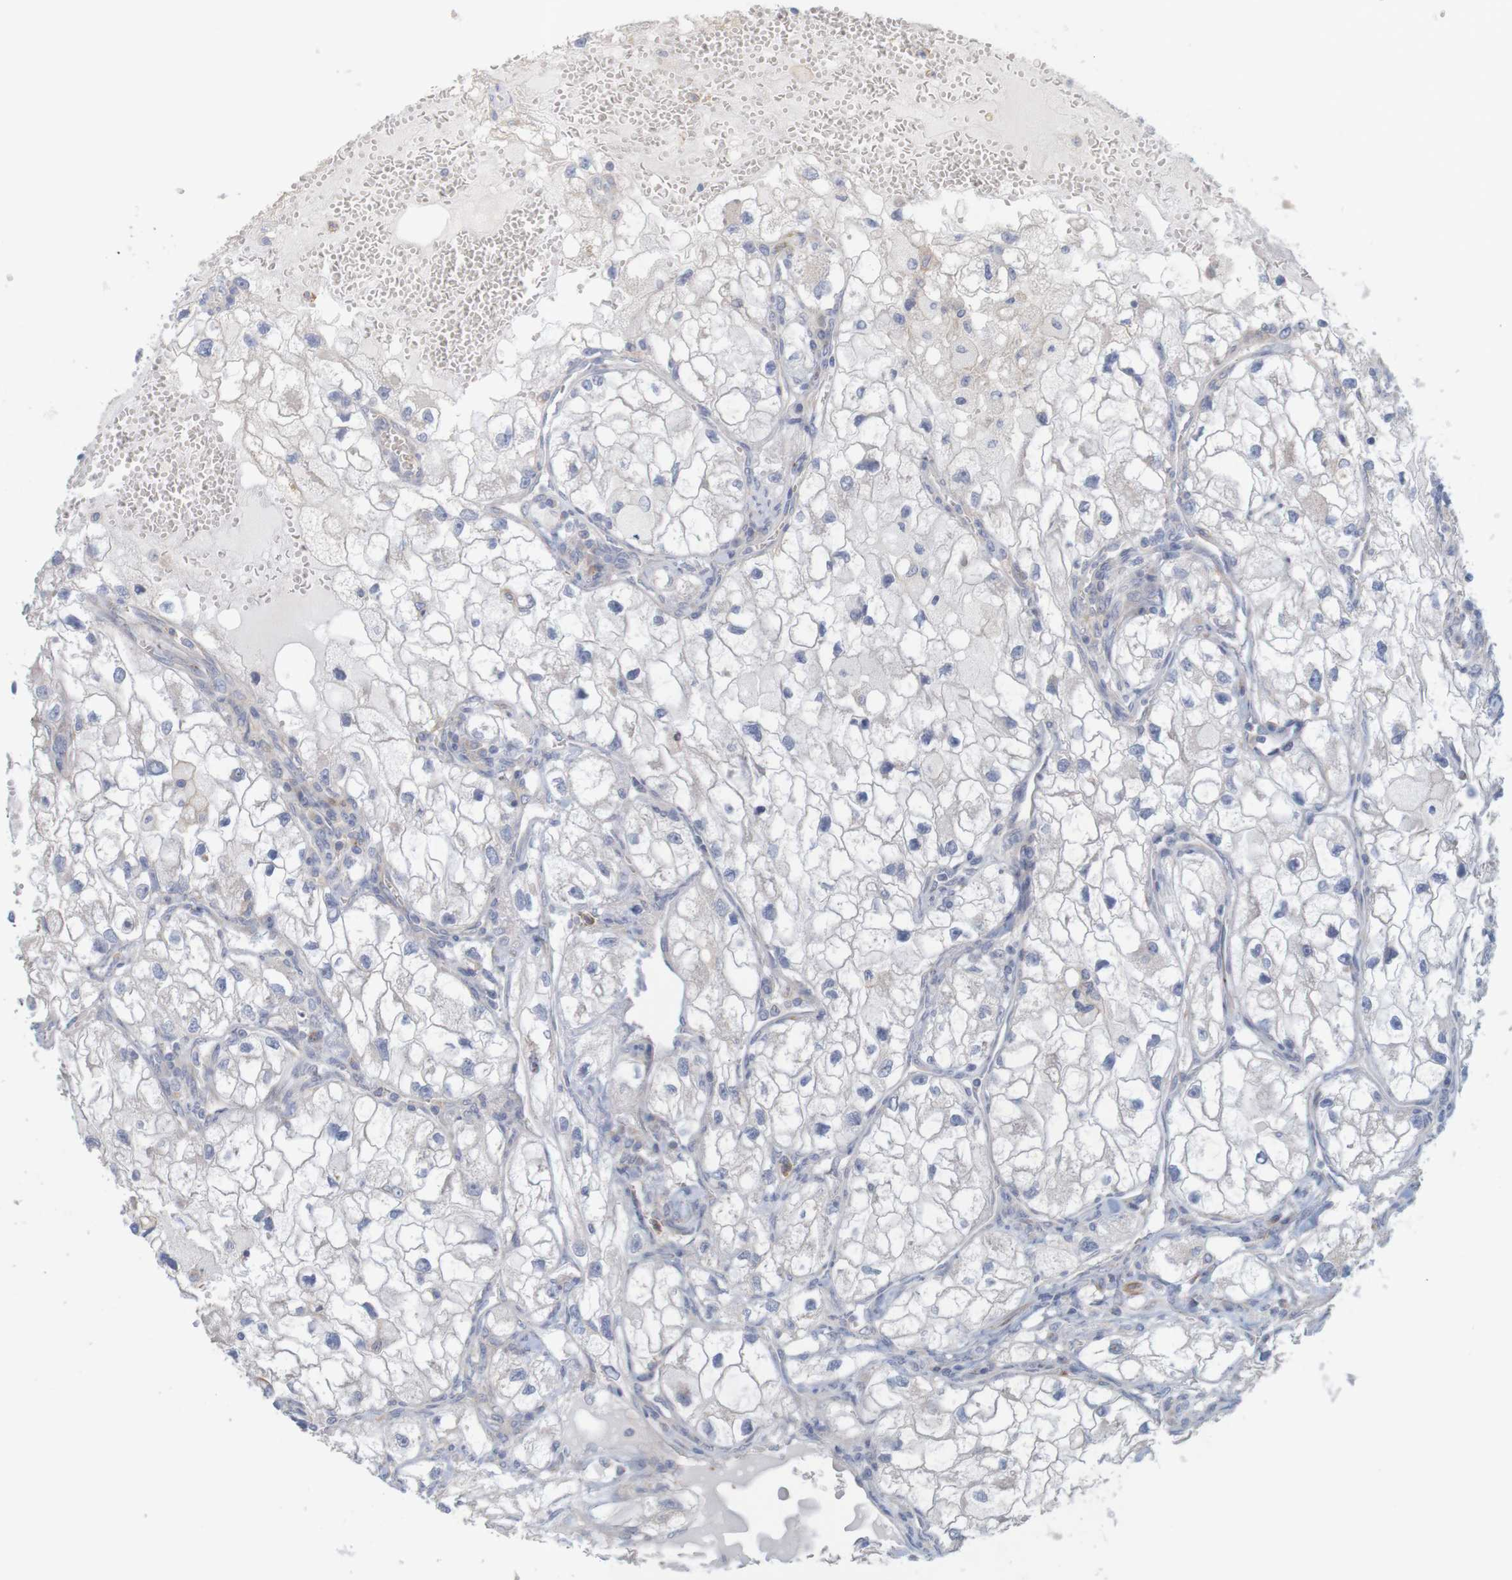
{"staining": {"intensity": "negative", "quantity": "none", "location": "none"}, "tissue": "renal cancer", "cell_type": "Tumor cells", "image_type": "cancer", "snomed": [{"axis": "morphology", "description": "Adenocarcinoma, NOS"}, {"axis": "topography", "description": "Kidney"}], "caption": "Tumor cells show no significant expression in renal cancer. (DAB (3,3'-diaminobenzidine) immunohistochemistry (IHC) visualized using brightfield microscopy, high magnification).", "gene": "KRT23", "patient": {"sex": "female", "age": 70}}